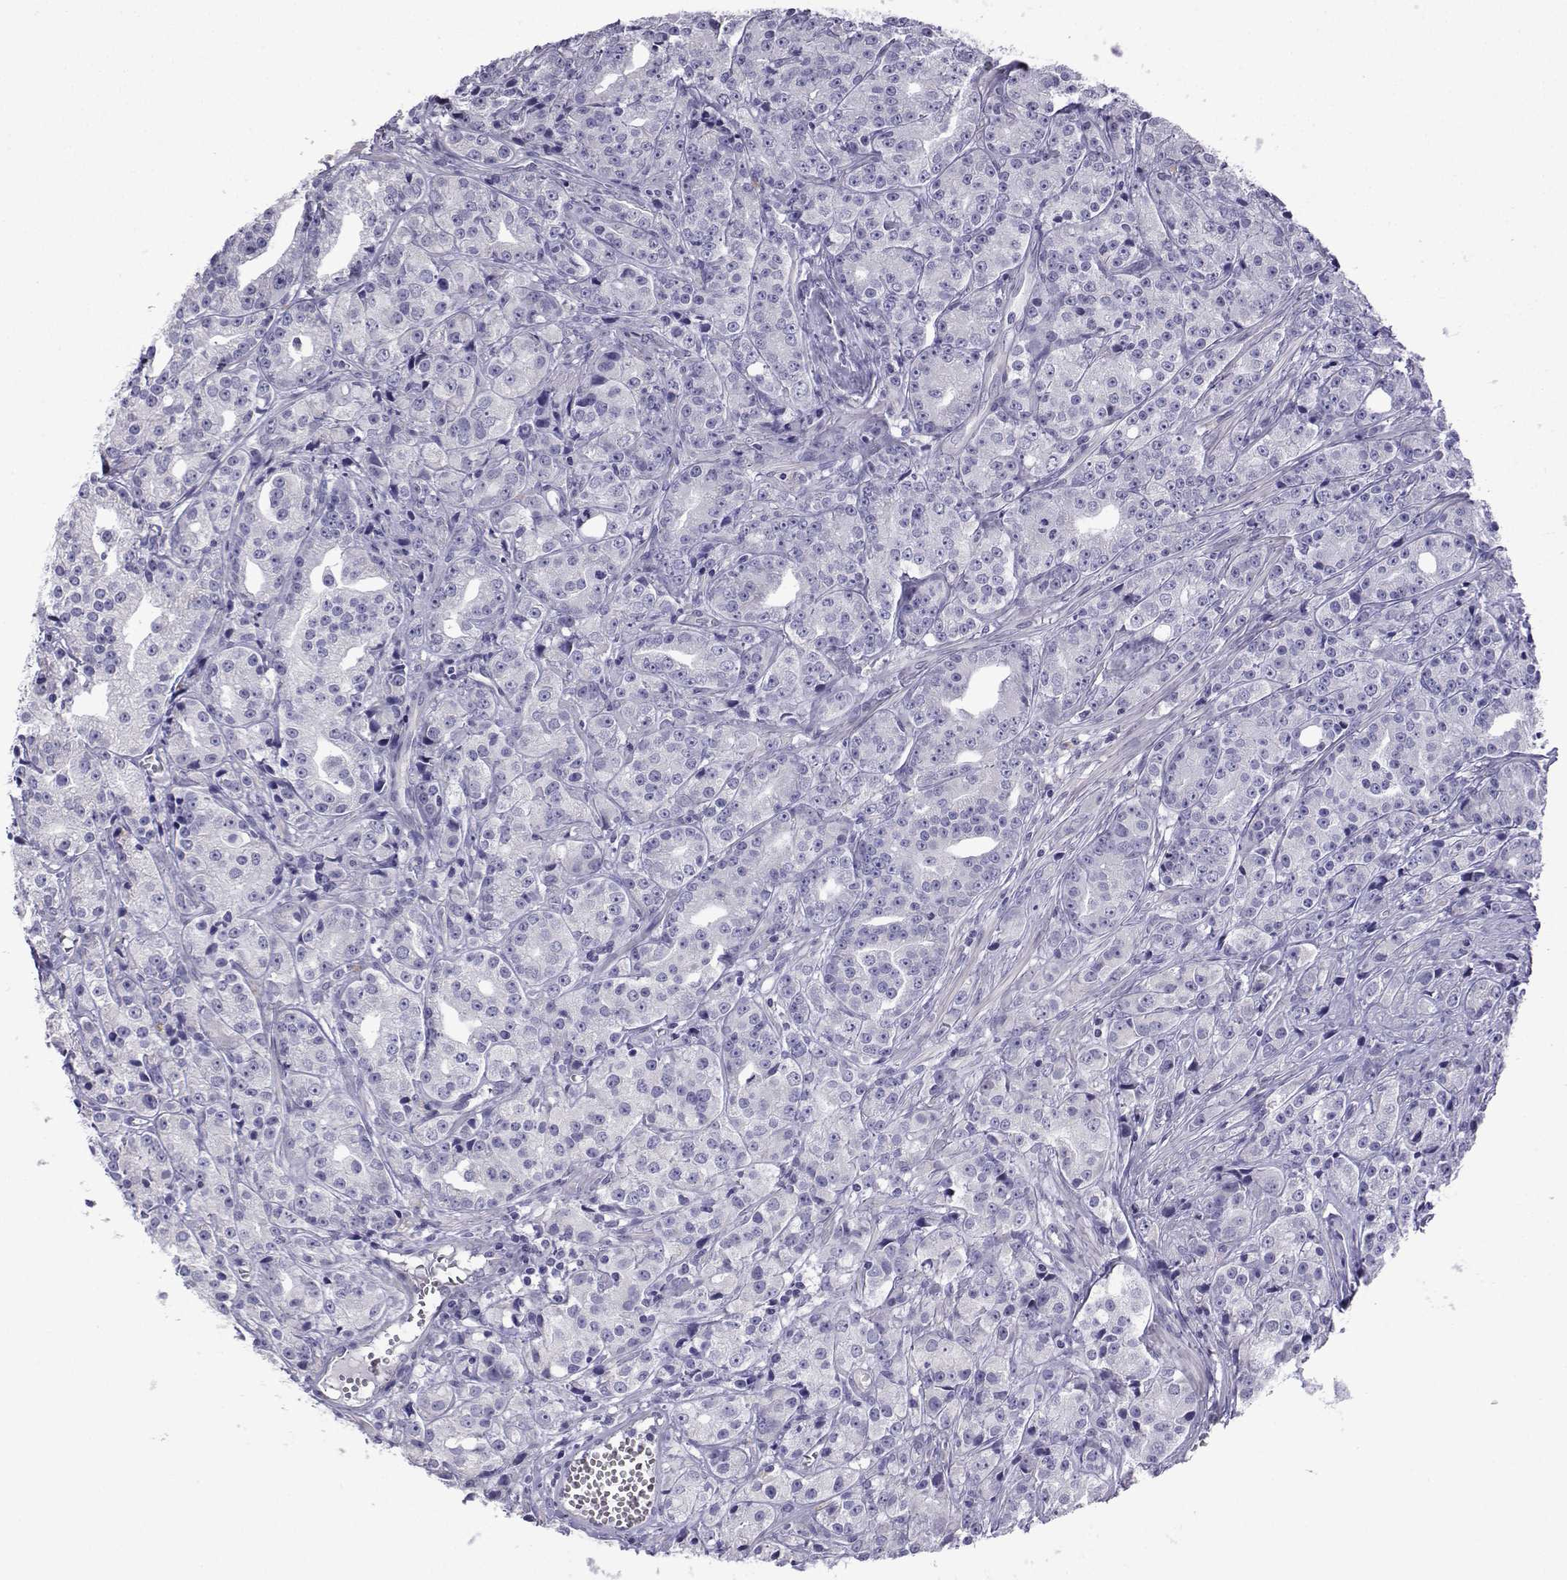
{"staining": {"intensity": "negative", "quantity": "none", "location": "none"}, "tissue": "prostate cancer", "cell_type": "Tumor cells", "image_type": "cancer", "snomed": [{"axis": "morphology", "description": "Adenocarcinoma, Medium grade"}, {"axis": "topography", "description": "Prostate"}], "caption": "This is an IHC image of prostate cancer. There is no positivity in tumor cells.", "gene": "CFAP70", "patient": {"sex": "male", "age": 74}}